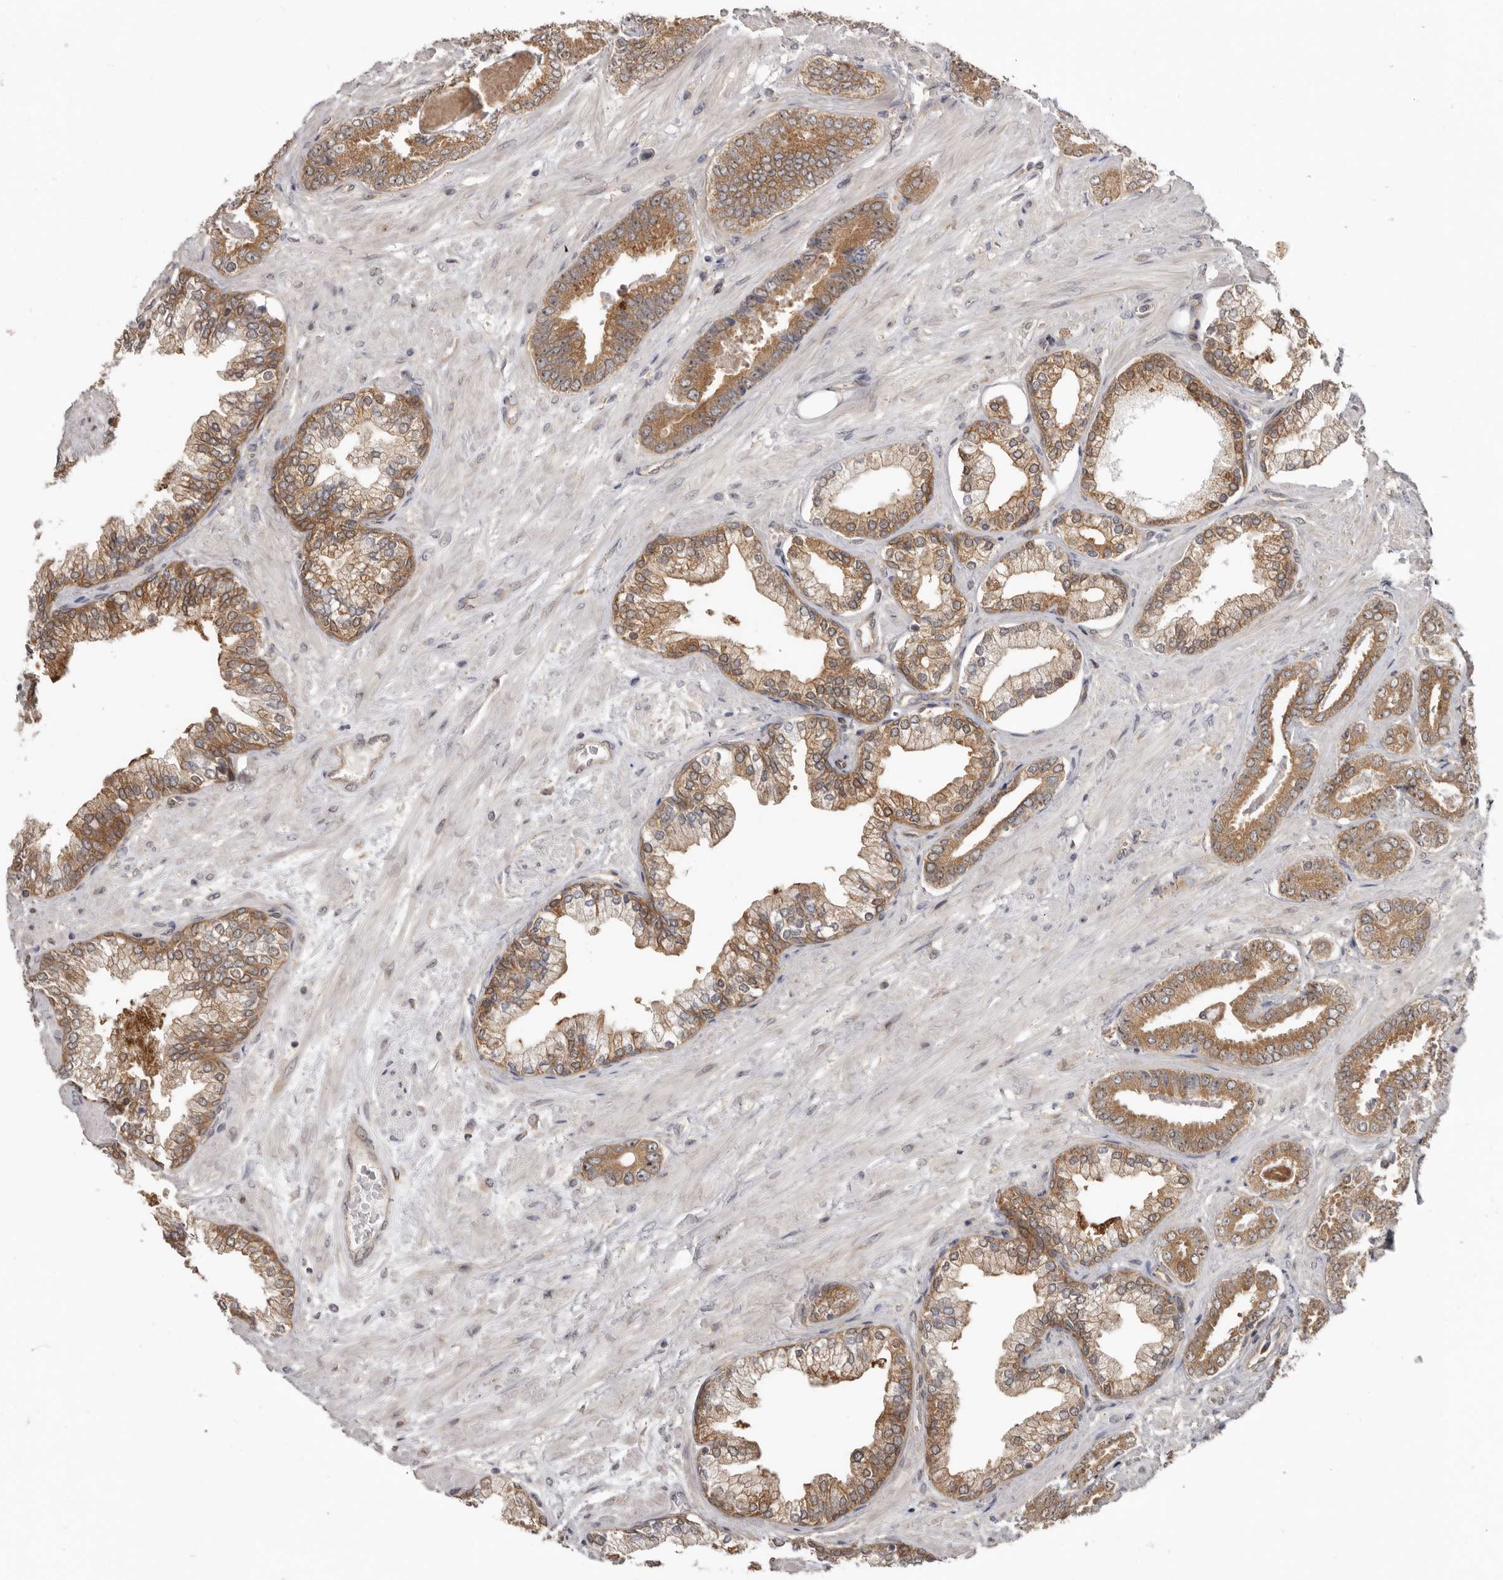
{"staining": {"intensity": "moderate", "quantity": ">75%", "location": "cytoplasmic/membranous"}, "tissue": "prostate cancer", "cell_type": "Tumor cells", "image_type": "cancer", "snomed": [{"axis": "morphology", "description": "Adenocarcinoma, Low grade"}, {"axis": "topography", "description": "Prostate"}], "caption": "Immunohistochemical staining of prostate cancer (adenocarcinoma (low-grade)) displays medium levels of moderate cytoplasmic/membranous positivity in approximately >75% of tumor cells.", "gene": "BAD", "patient": {"sex": "male", "age": 71}}